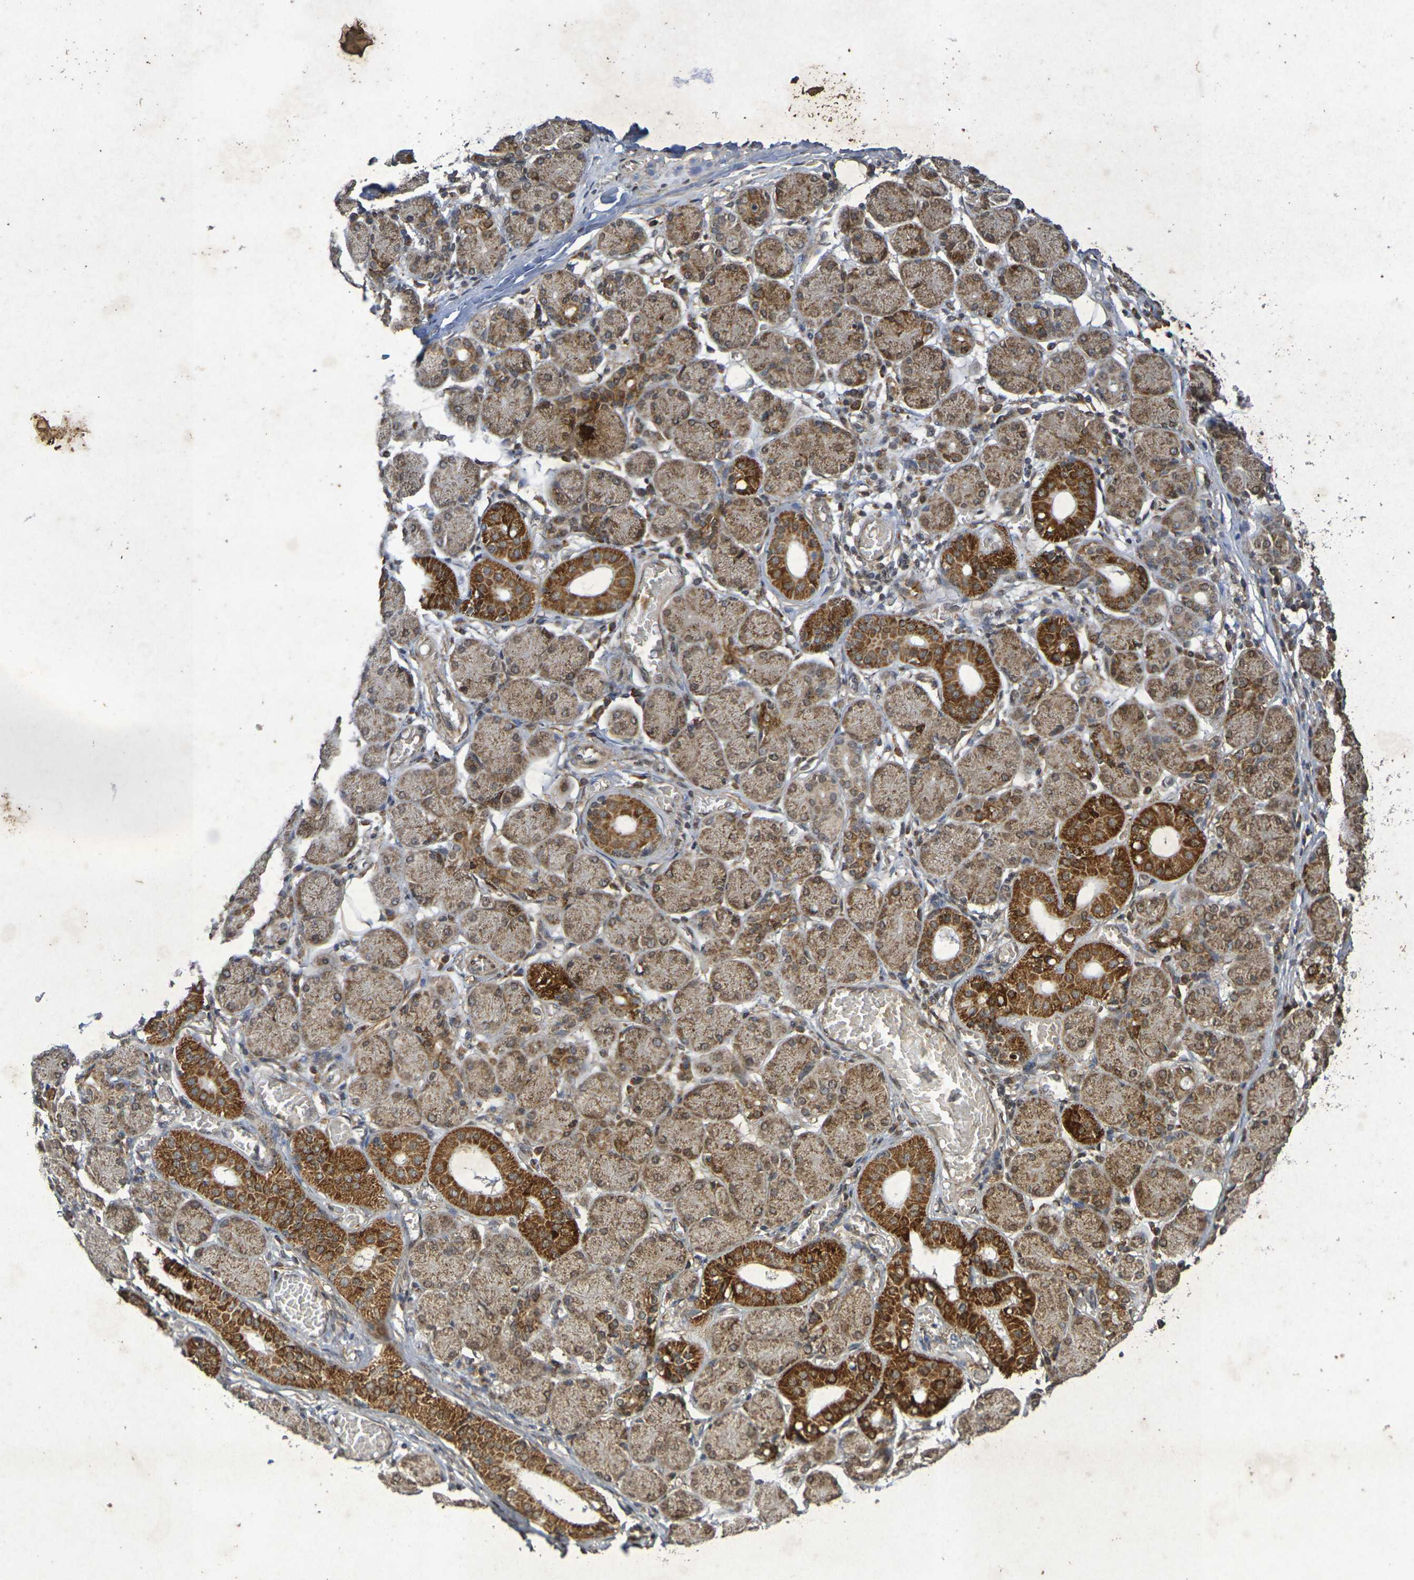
{"staining": {"intensity": "moderate", "quantity": ">75%", "location": "cytoplasmic/membranous,nuclear"}, "tissue": "salivary gland", "cell_type": "Glandular cells", "image_type": "normal", "snomed": [{"axis": "morphology", "description": "Normal tissue, NOS"}, {"axis": "topography", "description": "Salivary gland"}], "caption": "The immunohistochemical stain highlights moderate cytoplasmic/membranous,nuclear positivity in glandular cells of unremarkable salivary gland.", "gene": "GUCY1A2", "patient": {"sex": "female", "age": 24}}